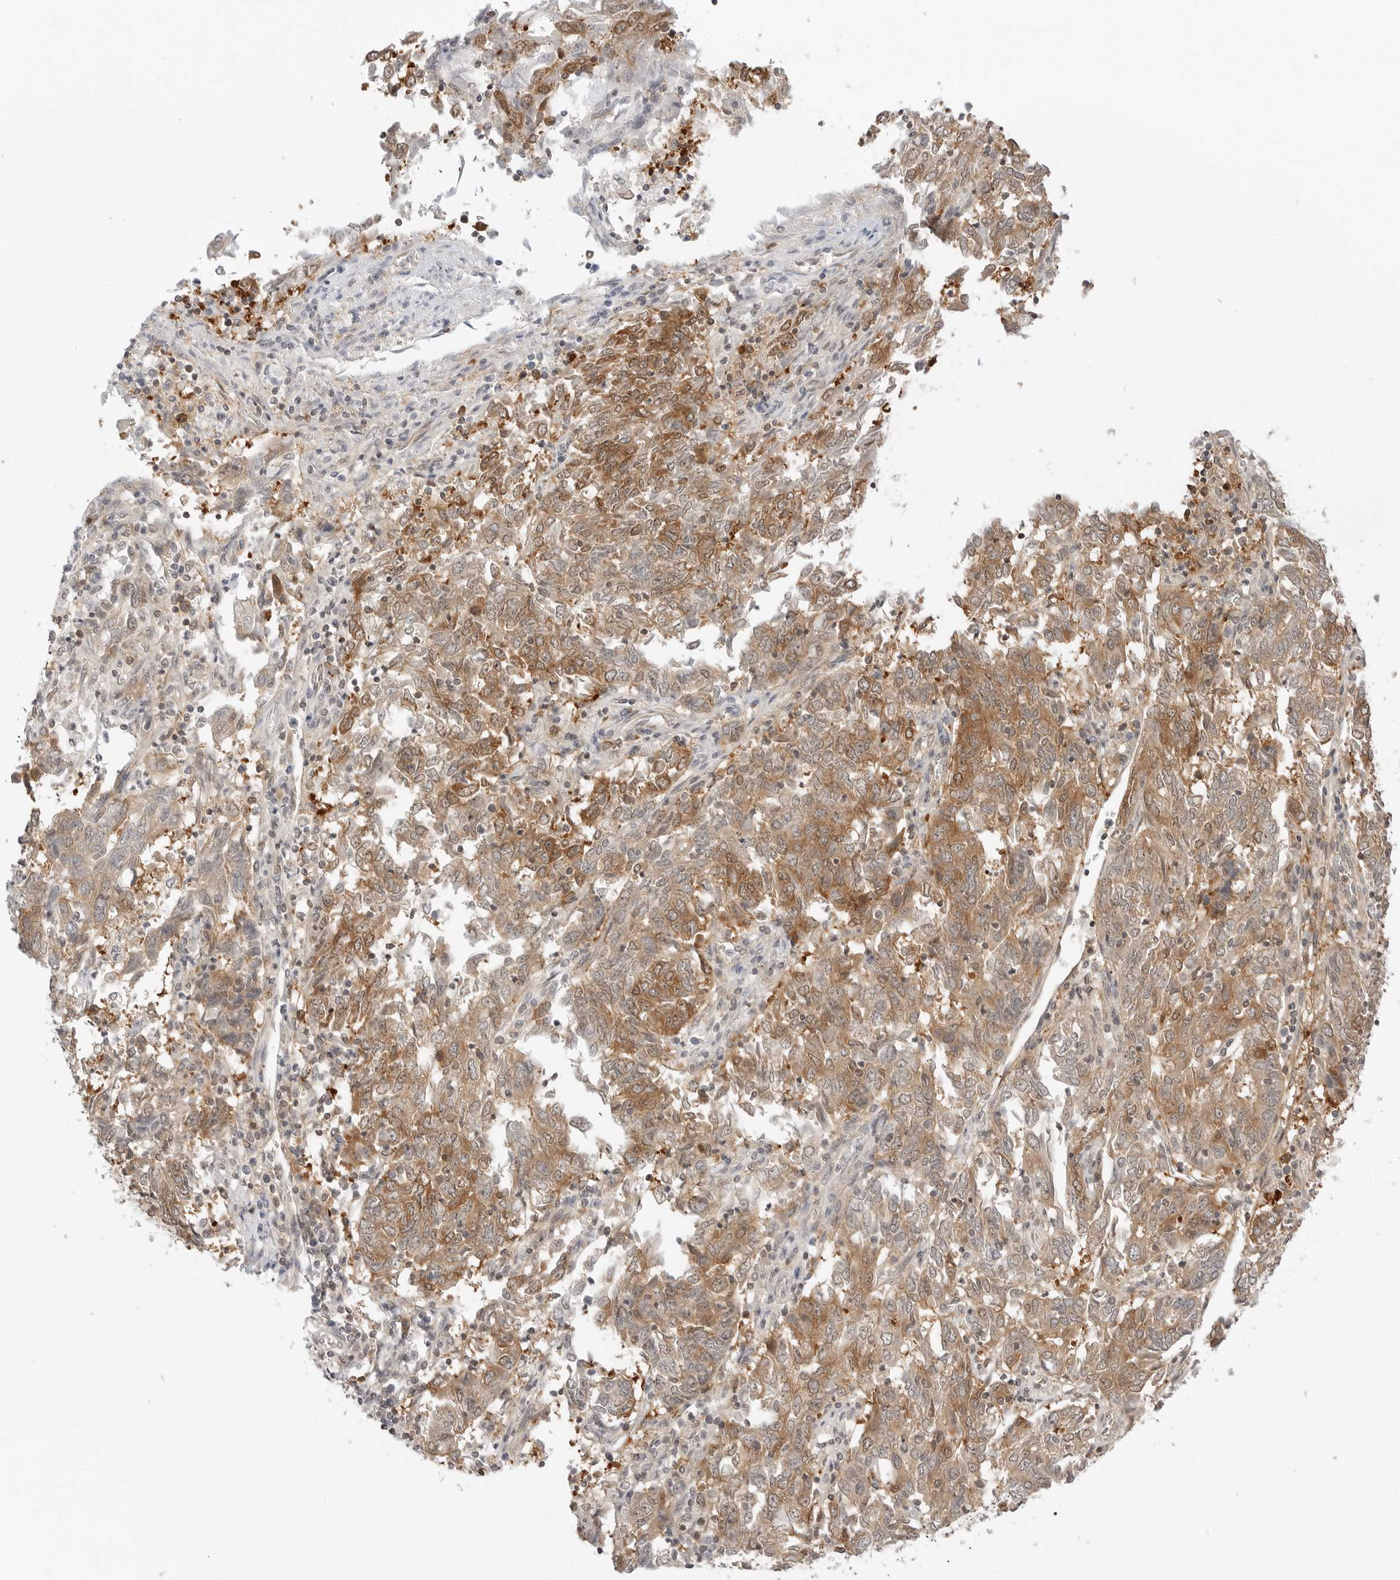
{"staining": {"intensity": "moderate", "quantity": ">75%", "location": "cytoplasmic/membranous"}, "tissue": "endometrial cancer", "cell_type": "Tumor cells", "image_type": "cancer", "snomed": [{"axis": "morphology", "description": "Adenocarcinoma, NOS"}, {"axis": "topography", "description": "Endometrium"}], "caption": "Immunohistochemistry (IHC) (DAB) staining of human endometrial cancer demonstrates moderate cytoplasmic/membranous protein staining in approximately >75% of tumor cells.", "gene": "NUDC", "patient": {"sex": "female", "age": 80}}